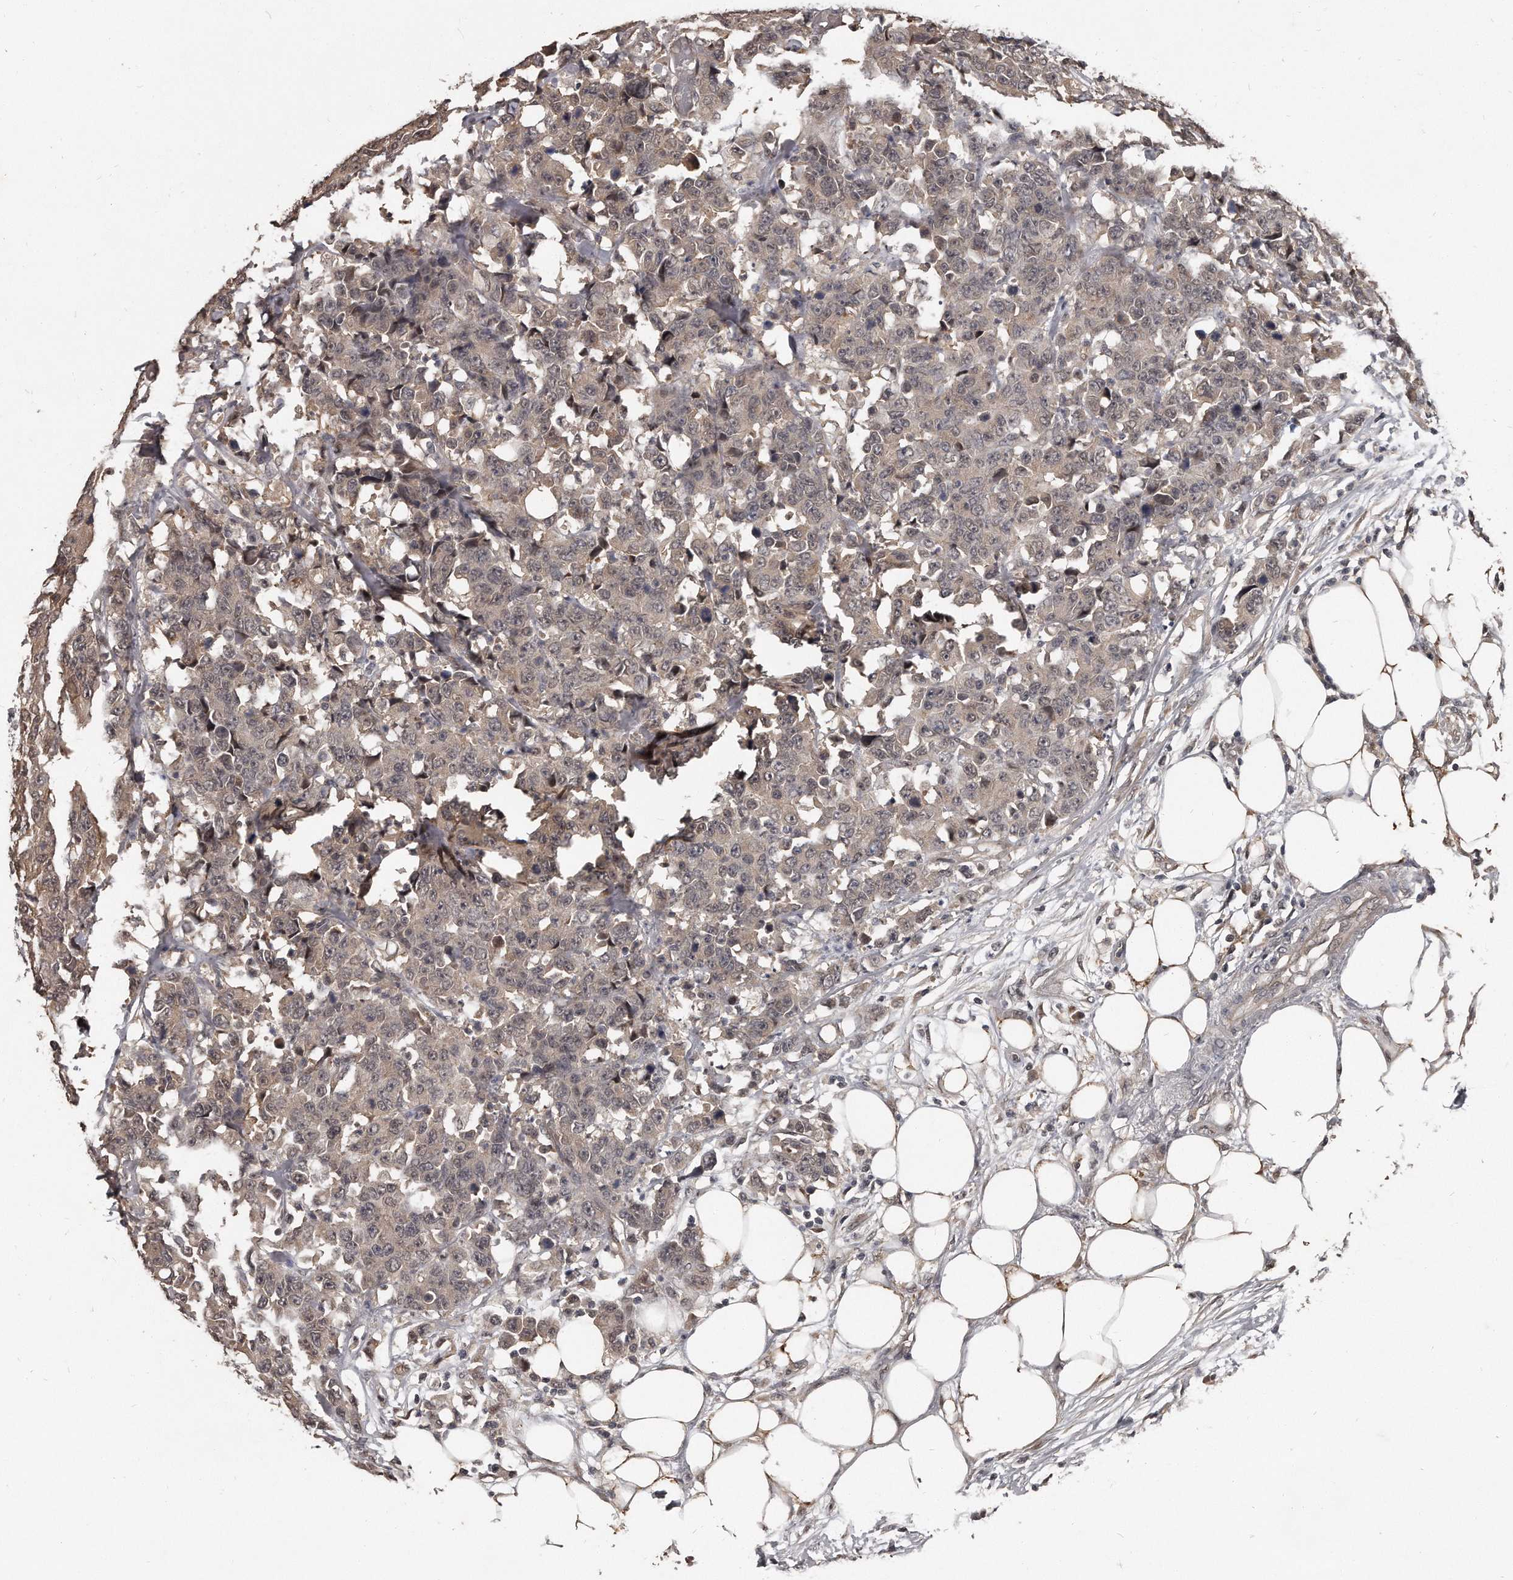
{"staining": {"intensity": "weak", "quantity": "25%-75%", "location": "cytoplasmic/membranous,nuclear"}, "tissue": "colorectal cancer", "cell_type": "Tumor cells", "image_type": "cancer", "snomed": [{"axis": "morphology", "description": "Adenocarcinoma, NOS"}, {"axis": "topography", "description": "Colon"}], "caption": "Immunohistochemistry micrograph of colorectal cancer stained for a protein (brown), which reveals low levels of weak cytoplasmic/membranous and nuclear expression in about 25%-75% of tumor cells.", "gene": "GRB10", "patient": {"sex": "female", "age": 86}}